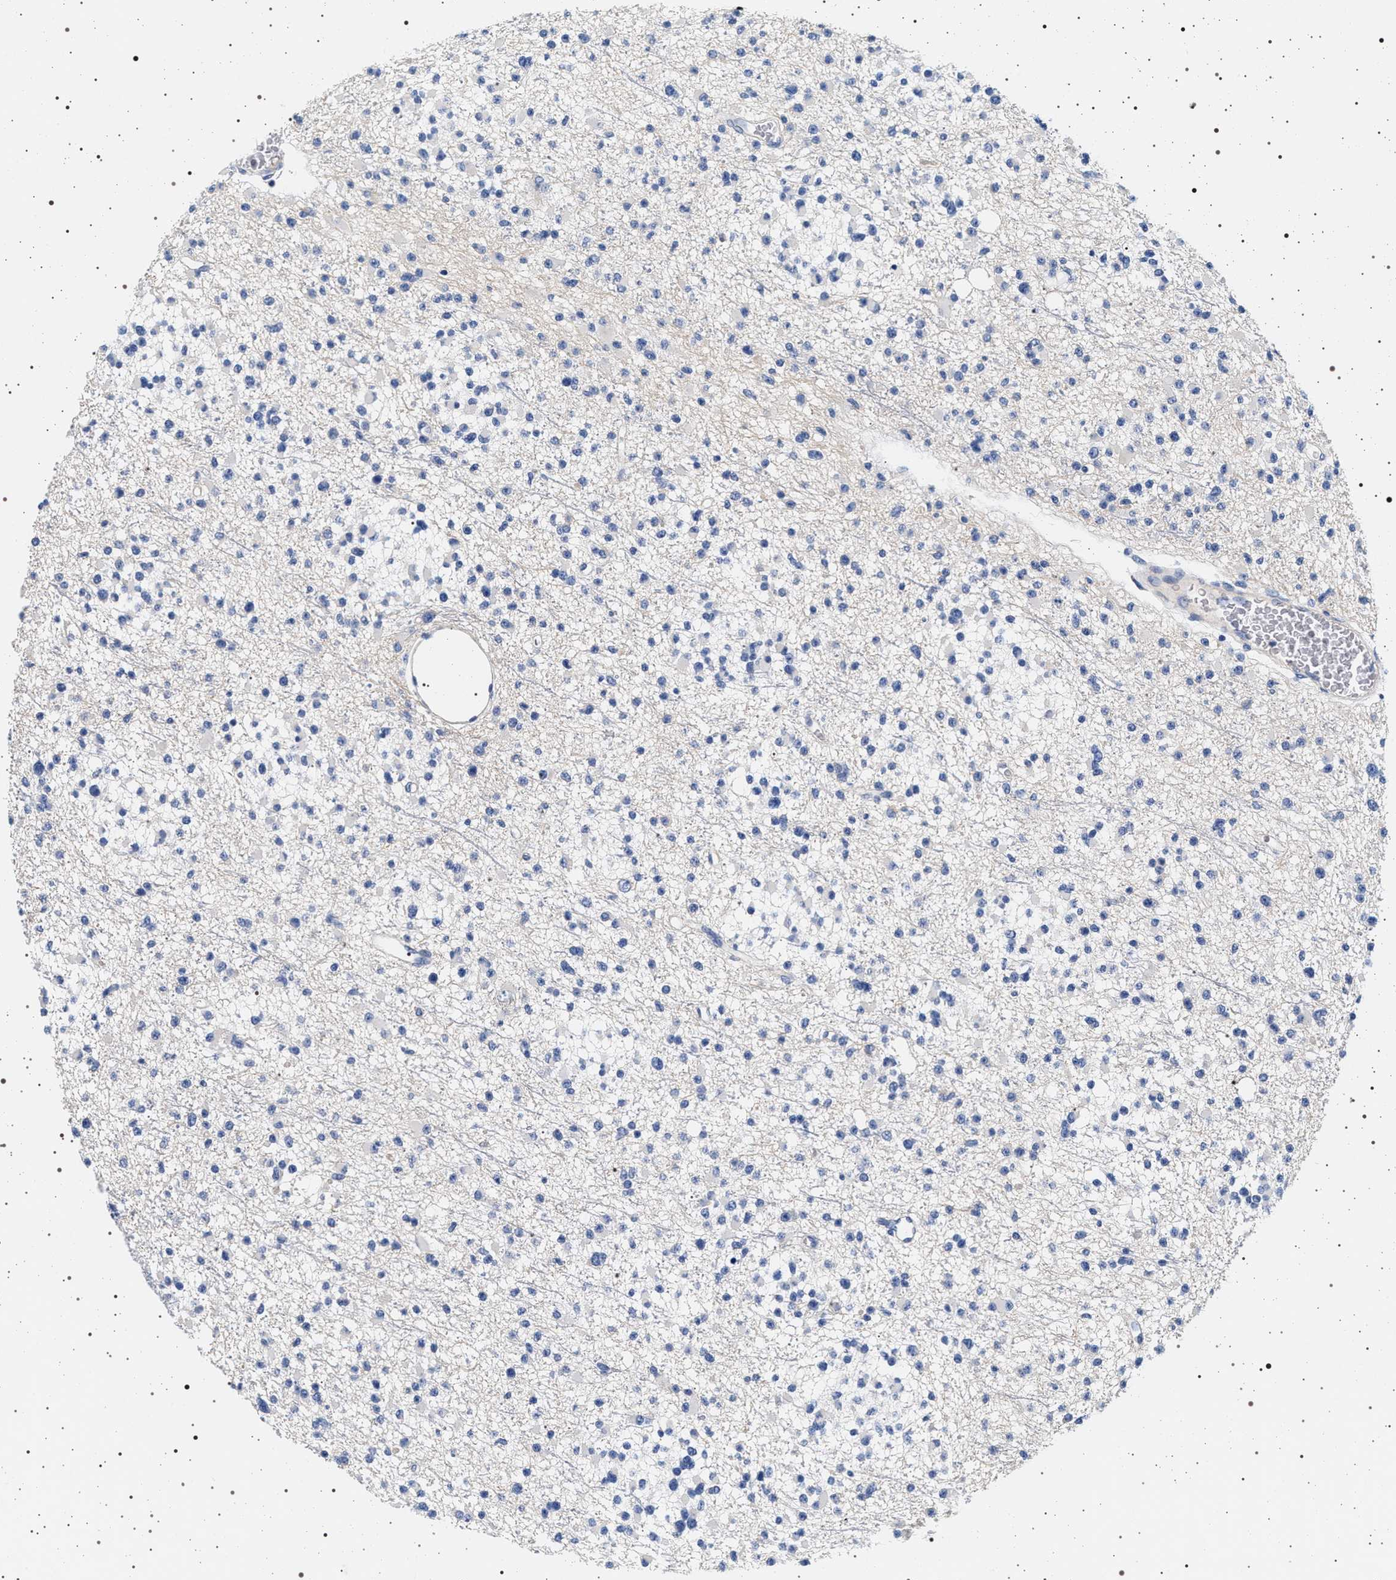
{"staining": {"intensity": "negative", "quantity": "none", "location": "none"}, "tissue": "glioma", "cell_type": "Tumor cells", "image_type": "cancer", "snomed": [{"axis": "morphology", "description": "Glioma, malignant, Low grade"}, {"axis": "topography", "description": "Brain"}], "caption": "Tumor cells show no significant staining in glioma.", "gene": "HSD17B1", "patient": {"sex": "female", "age": 22}}